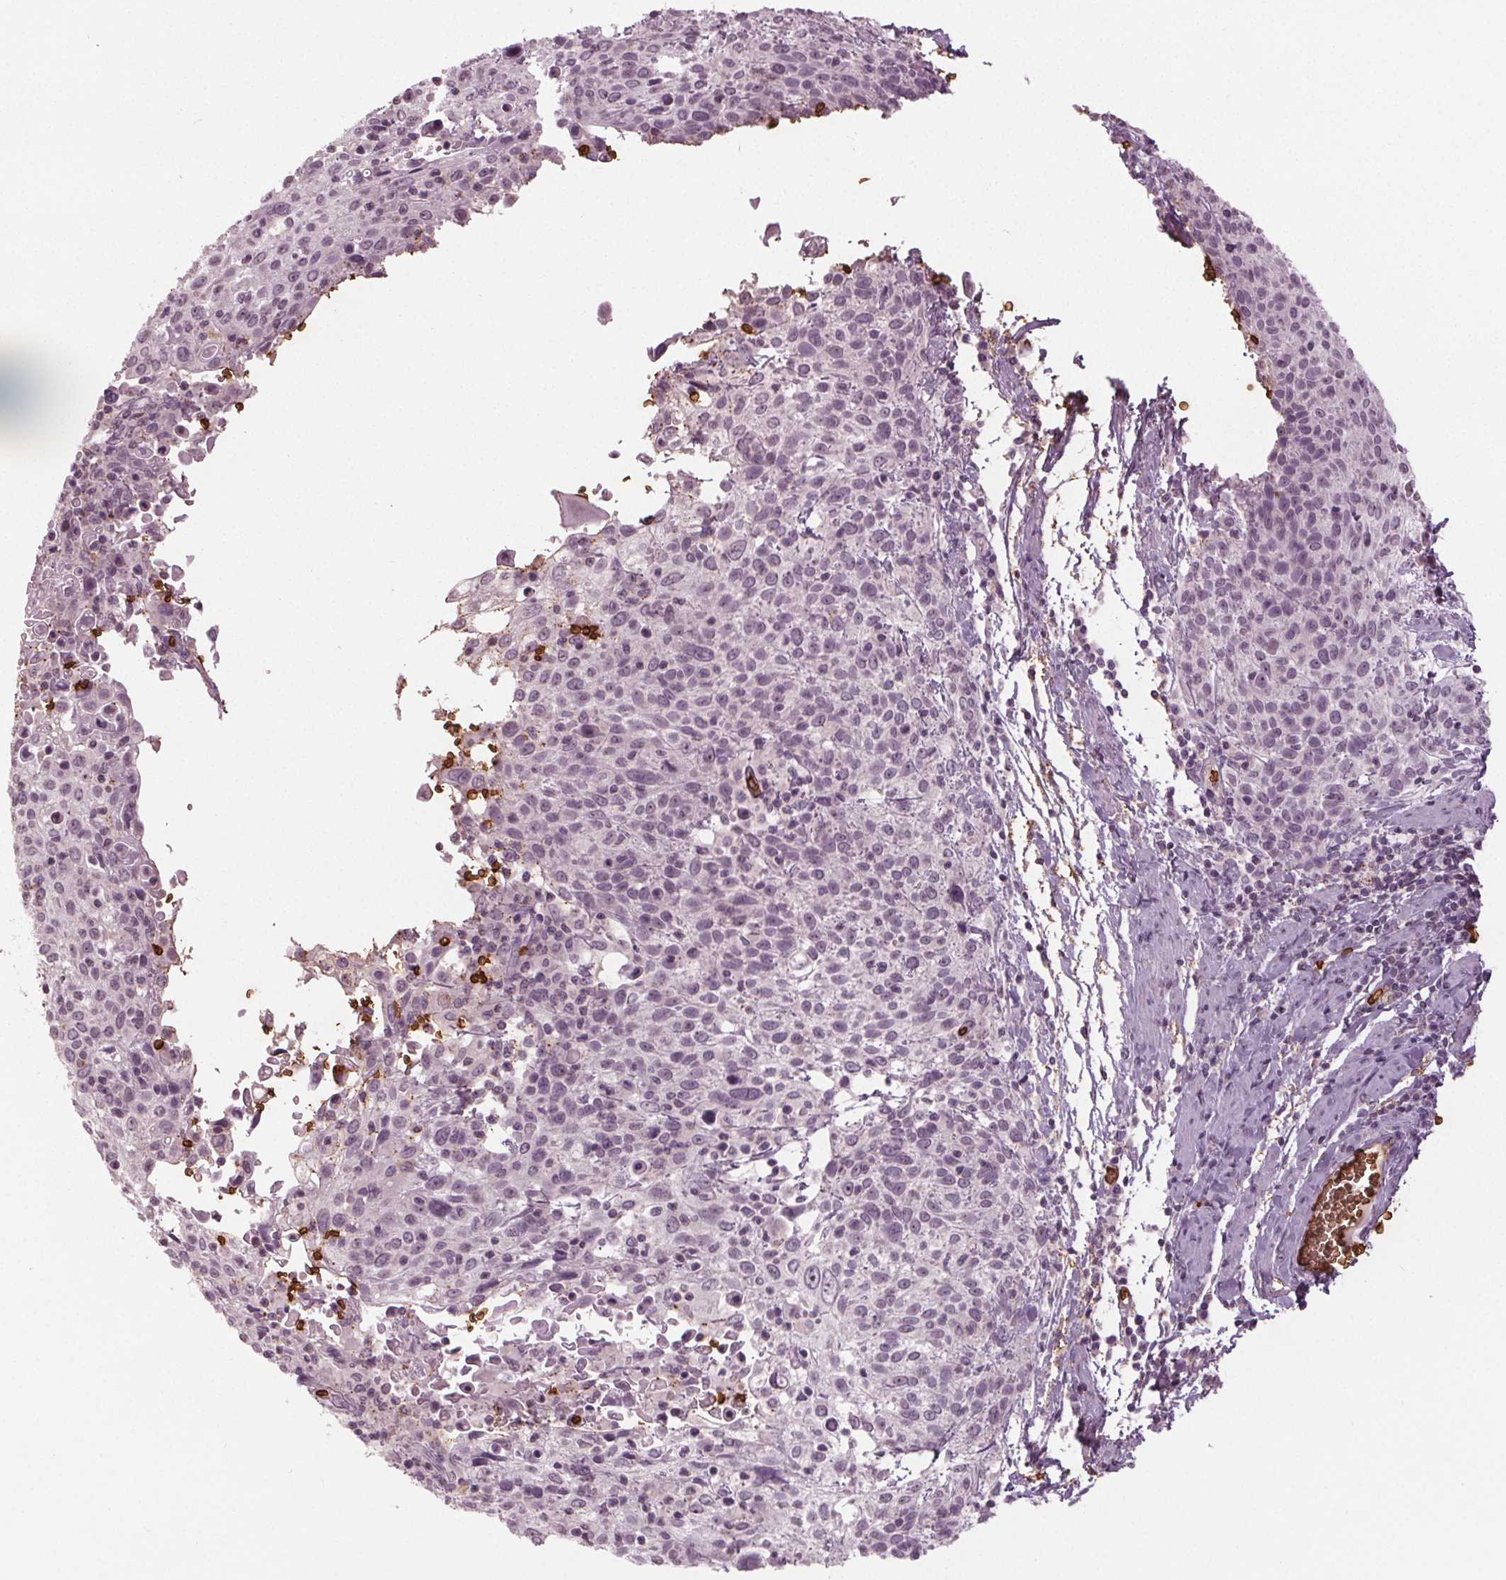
{"staining": {"intensity": "negative", "quantity": "none", "location": "none"}, "tissue": "cervical cancer", "cell_type": "Tumor cells", "image_type": "cancer", "snomed": [{"axis": "morphology", "description": "Squamous cell carcinoma, NOS"}, {"axis": "topography", "description": "Cervix"}], "caption": "There is no significant positivity in tumor cells of squamous cell carcinoma (cervical).", "gene": "SLC4A1", "patient": {"sex": "female", "age": 61}}